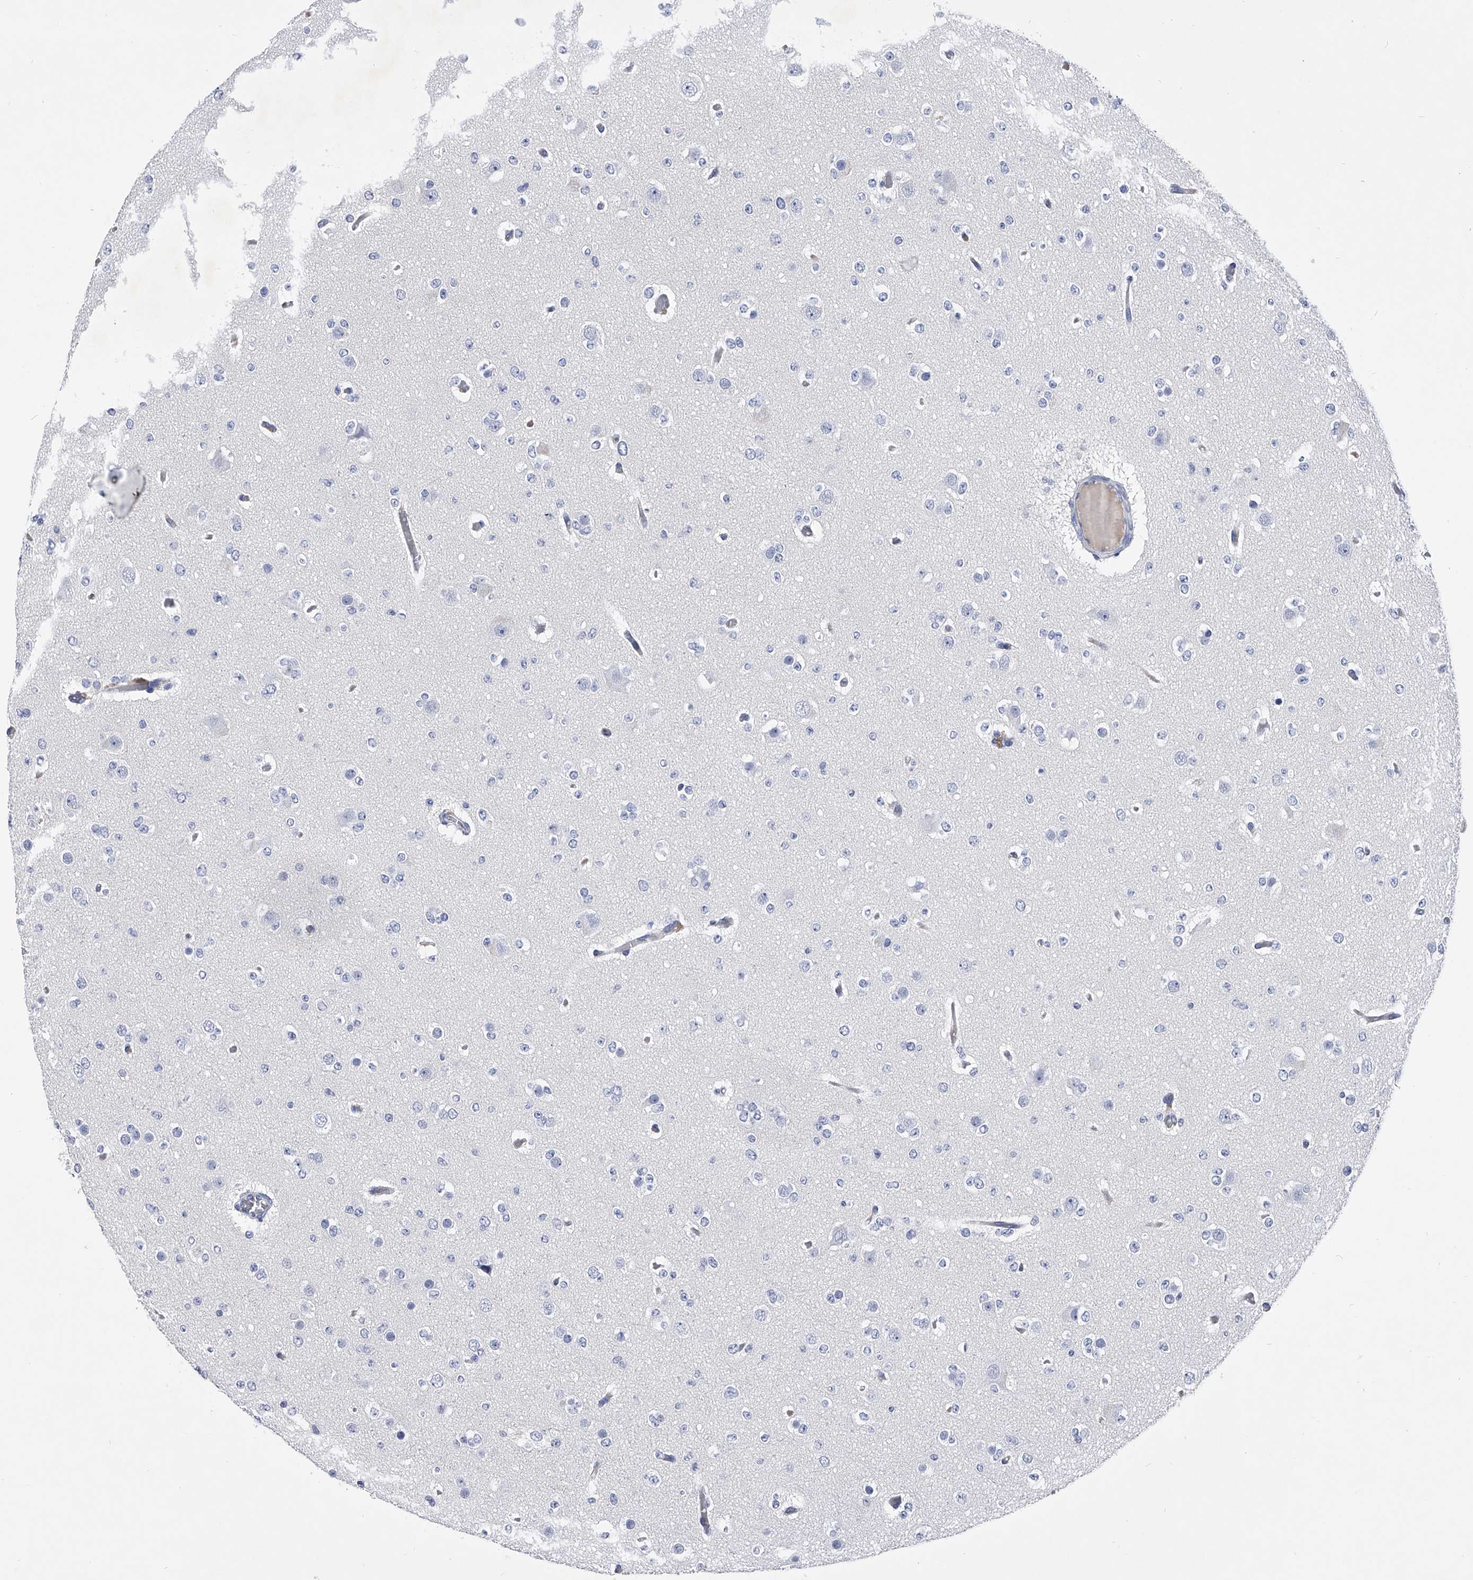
{"staining": {"intensity": "negative", "quantity": "none", "location": "none"}, "tissue": "glioma", "cell_type": "Tumor cells", "image_type": "cancer", "snomed": [{"axis": "morphology", "description": "Glioma, malignant, Low grade"}, {"axis": "topography", "description": "Brain"}], "caption": "This photomicrograph is of glioma stained with immunohistochemistry (IHC) to label a protein in brown with the nuclei are counter-stained blue. There is no expression in tumor cells.", "gene": "EFCAB7", "patient": {"sex": "female", "age": 22}}